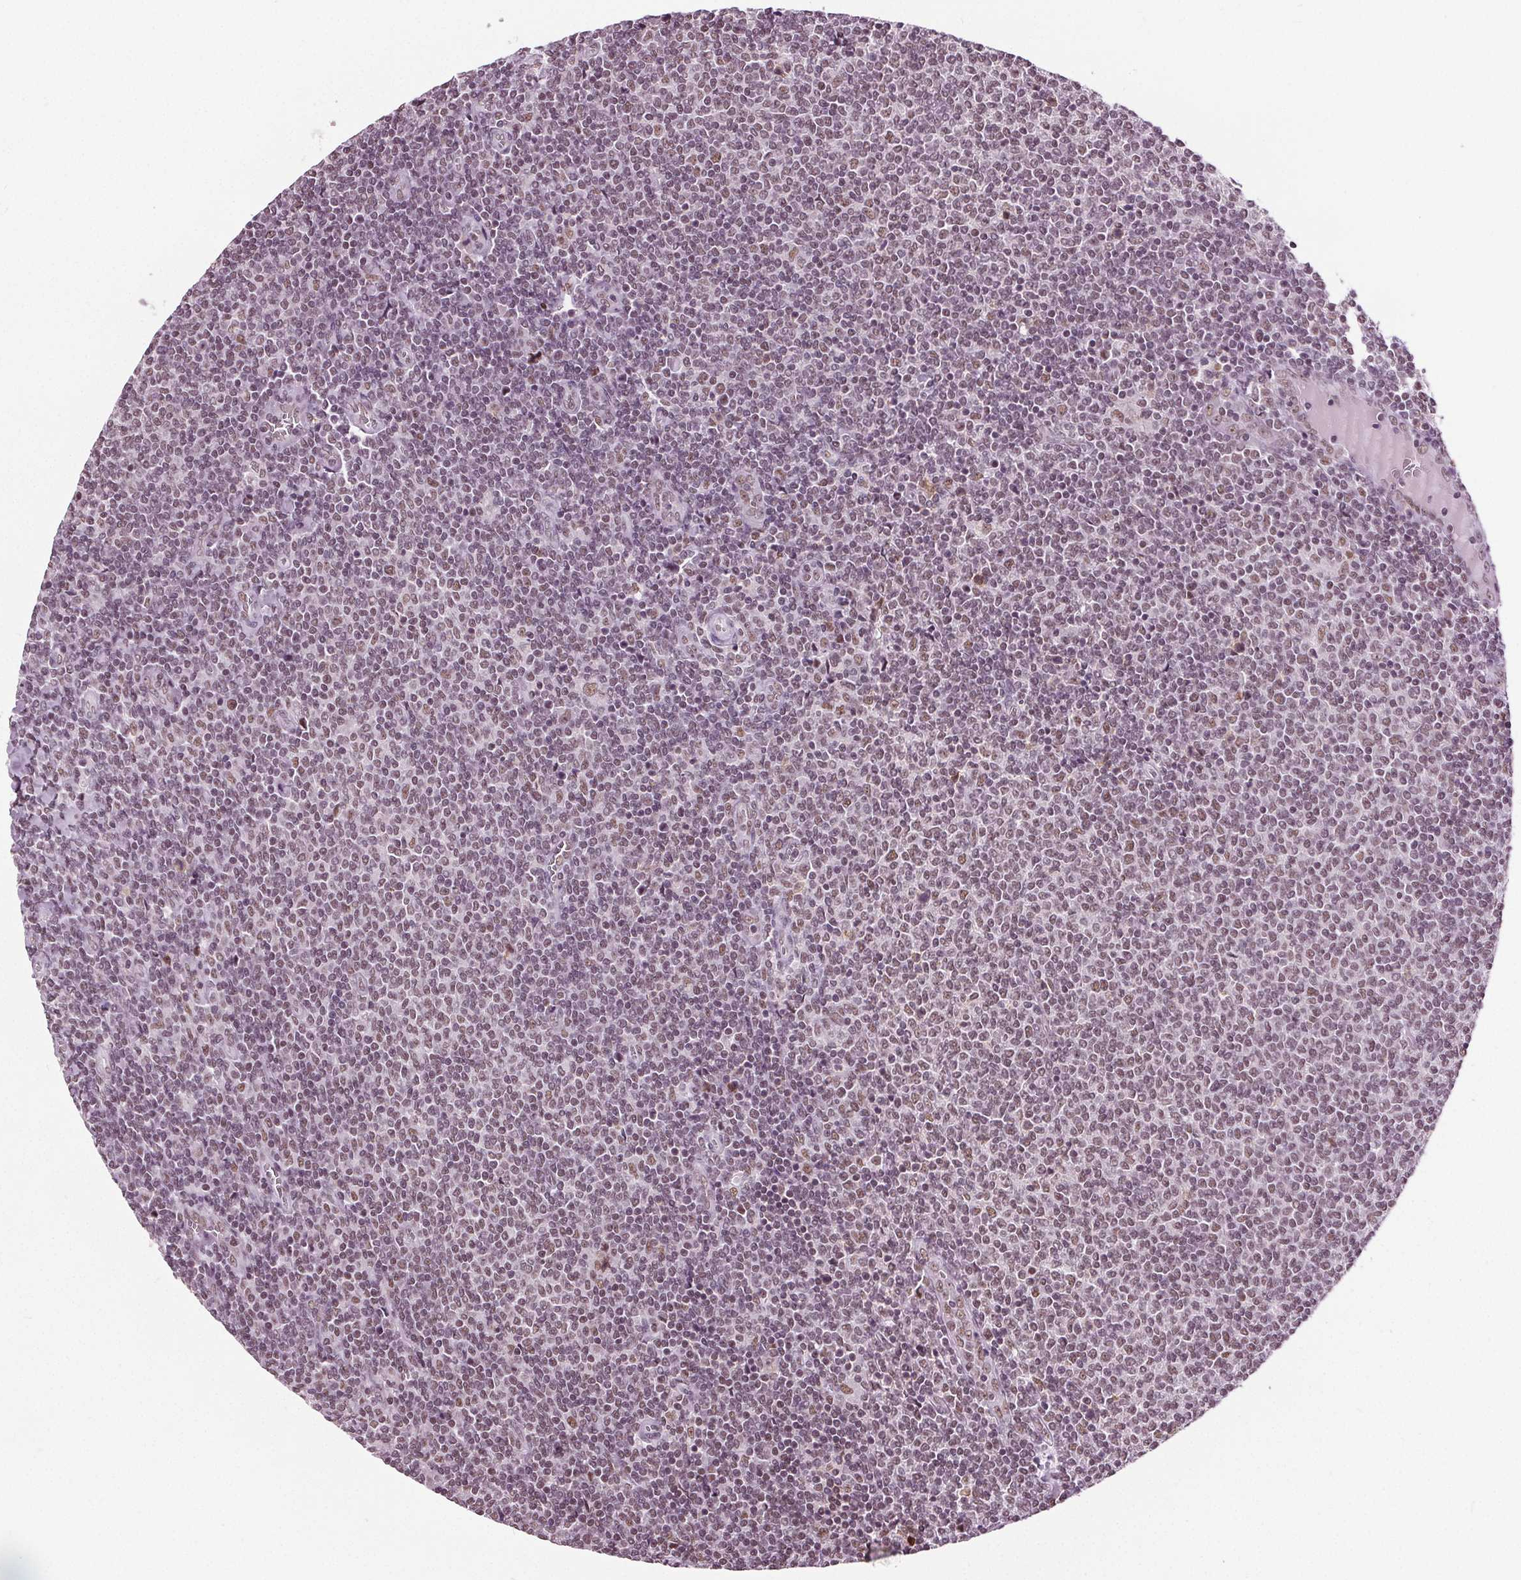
{"staining": {"intensity": "moderate", "quantity": ">75%", "location": "nuclear"}, "tissue": "lymphoma", "cell_type": "Tumor cells", "image_type": "cancer", "snomed": [{"axis": "morphology", "description": "Malignant lymphoma, non-Hodgkin's type, Low grade"}, {"axis": "topography", "description": "Lymph node"}], "caption": "Moderate nuclear protein expression is appreciated in approximately >75% of tumor cells in malignant lymphoma, non-Hodgkin's type (low-grade).", "gene": "IWS1", "patient": {"sex": "male", "age": 52}}